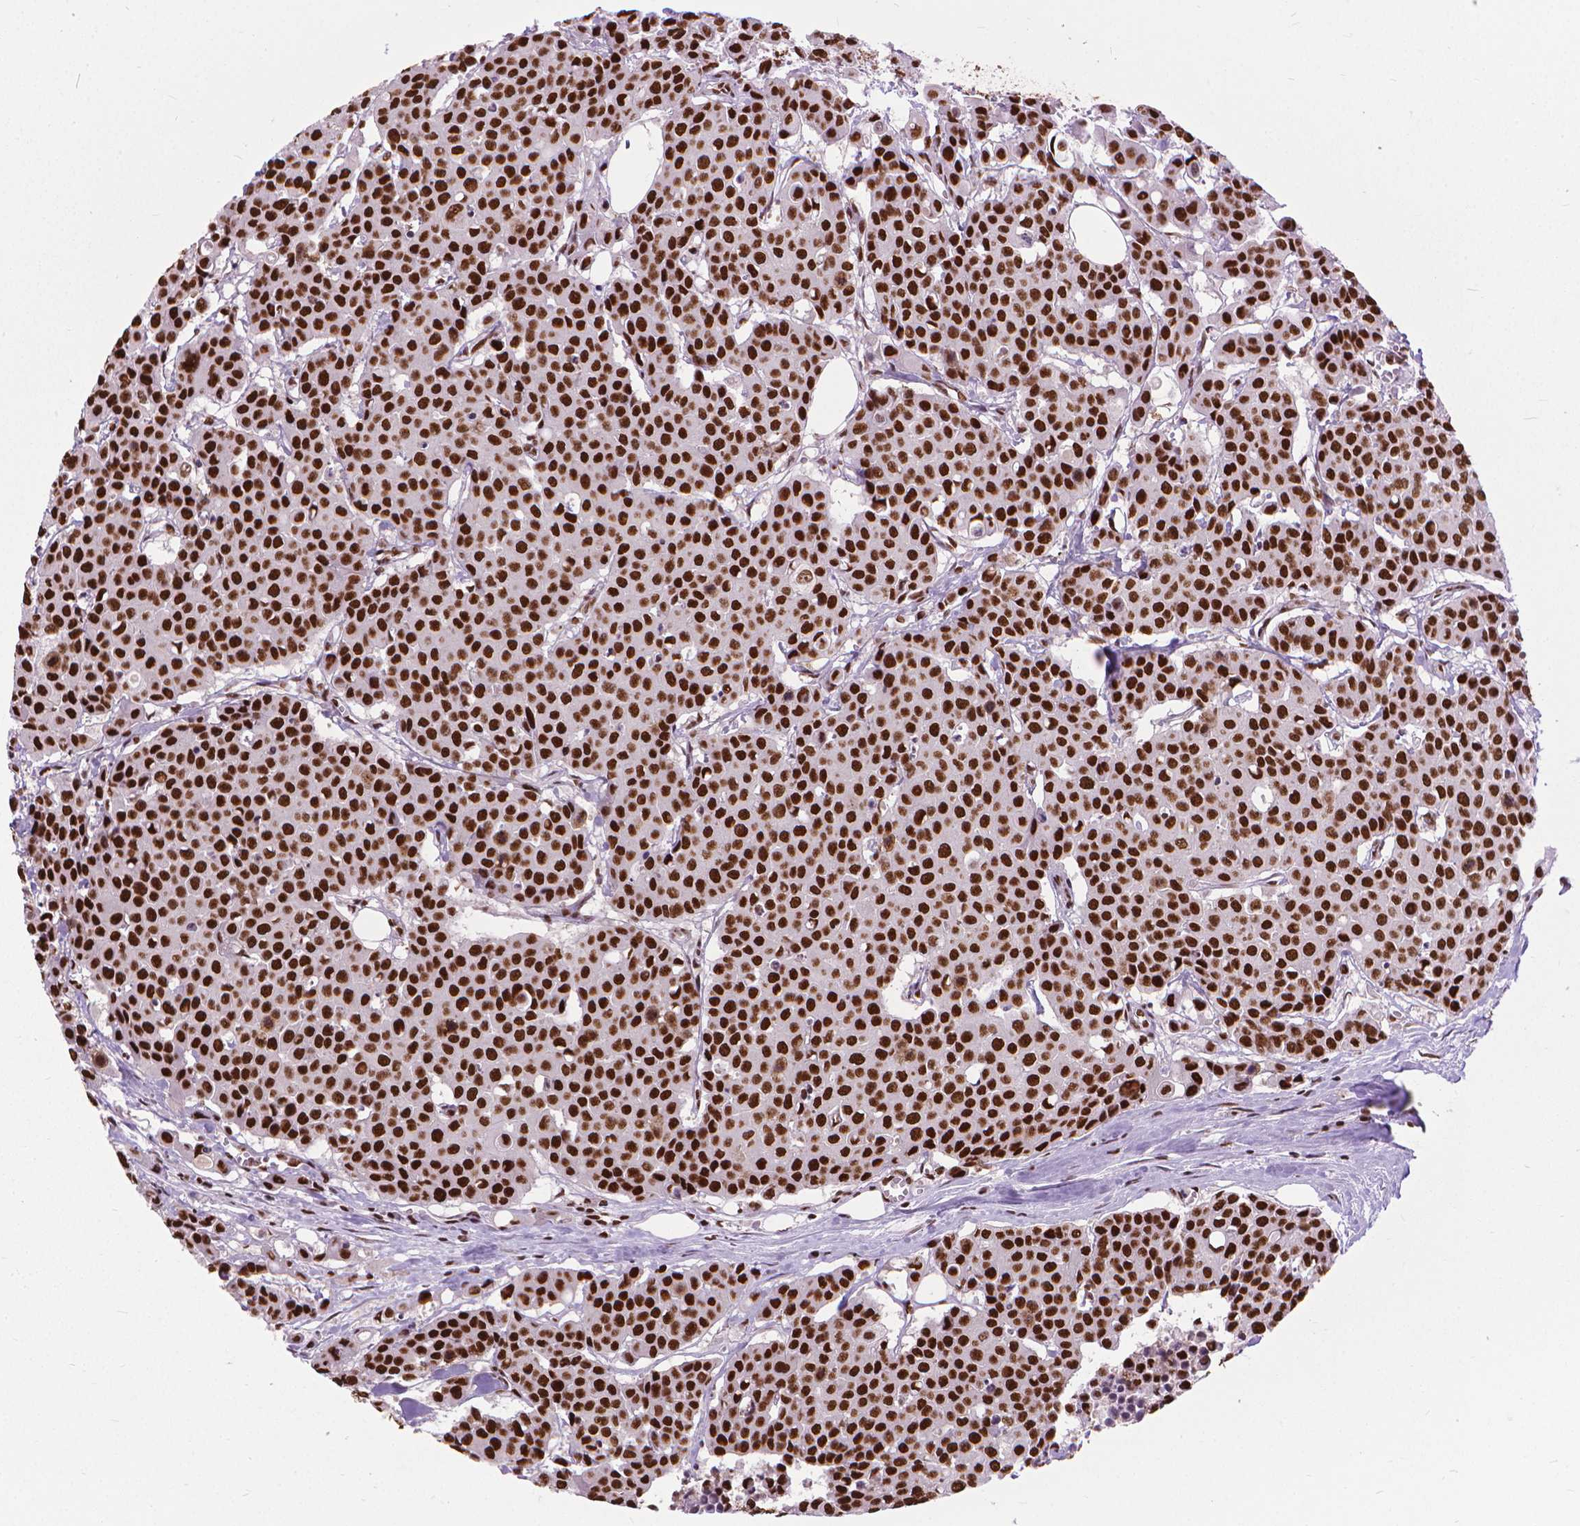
{"staining": {"intensity": "strong", "quantity": ">75%", "location": "nuclear"}, "tissue": "carcinoid", "cell_type": "Tumor cells", "image_type": "cancer", "snomed": [{"axis": "morphology", "description": "Carcinoid, malignant, NOS"}, {"axis": "topography", "description": "Colon"}], "caption": "DAB immunohistochemical staining of carcinoid demonstrates strong nuclear protein positivity in about >75% of tumor cells. The protein is stained brown, and the nuclei are stained in blue (DAB (3,3'-diaminobenzidine) IHC with brightfield microscopy, high magnification).", "gene": "AKAP8", "patient": {"sex": "male", "age": 81}}